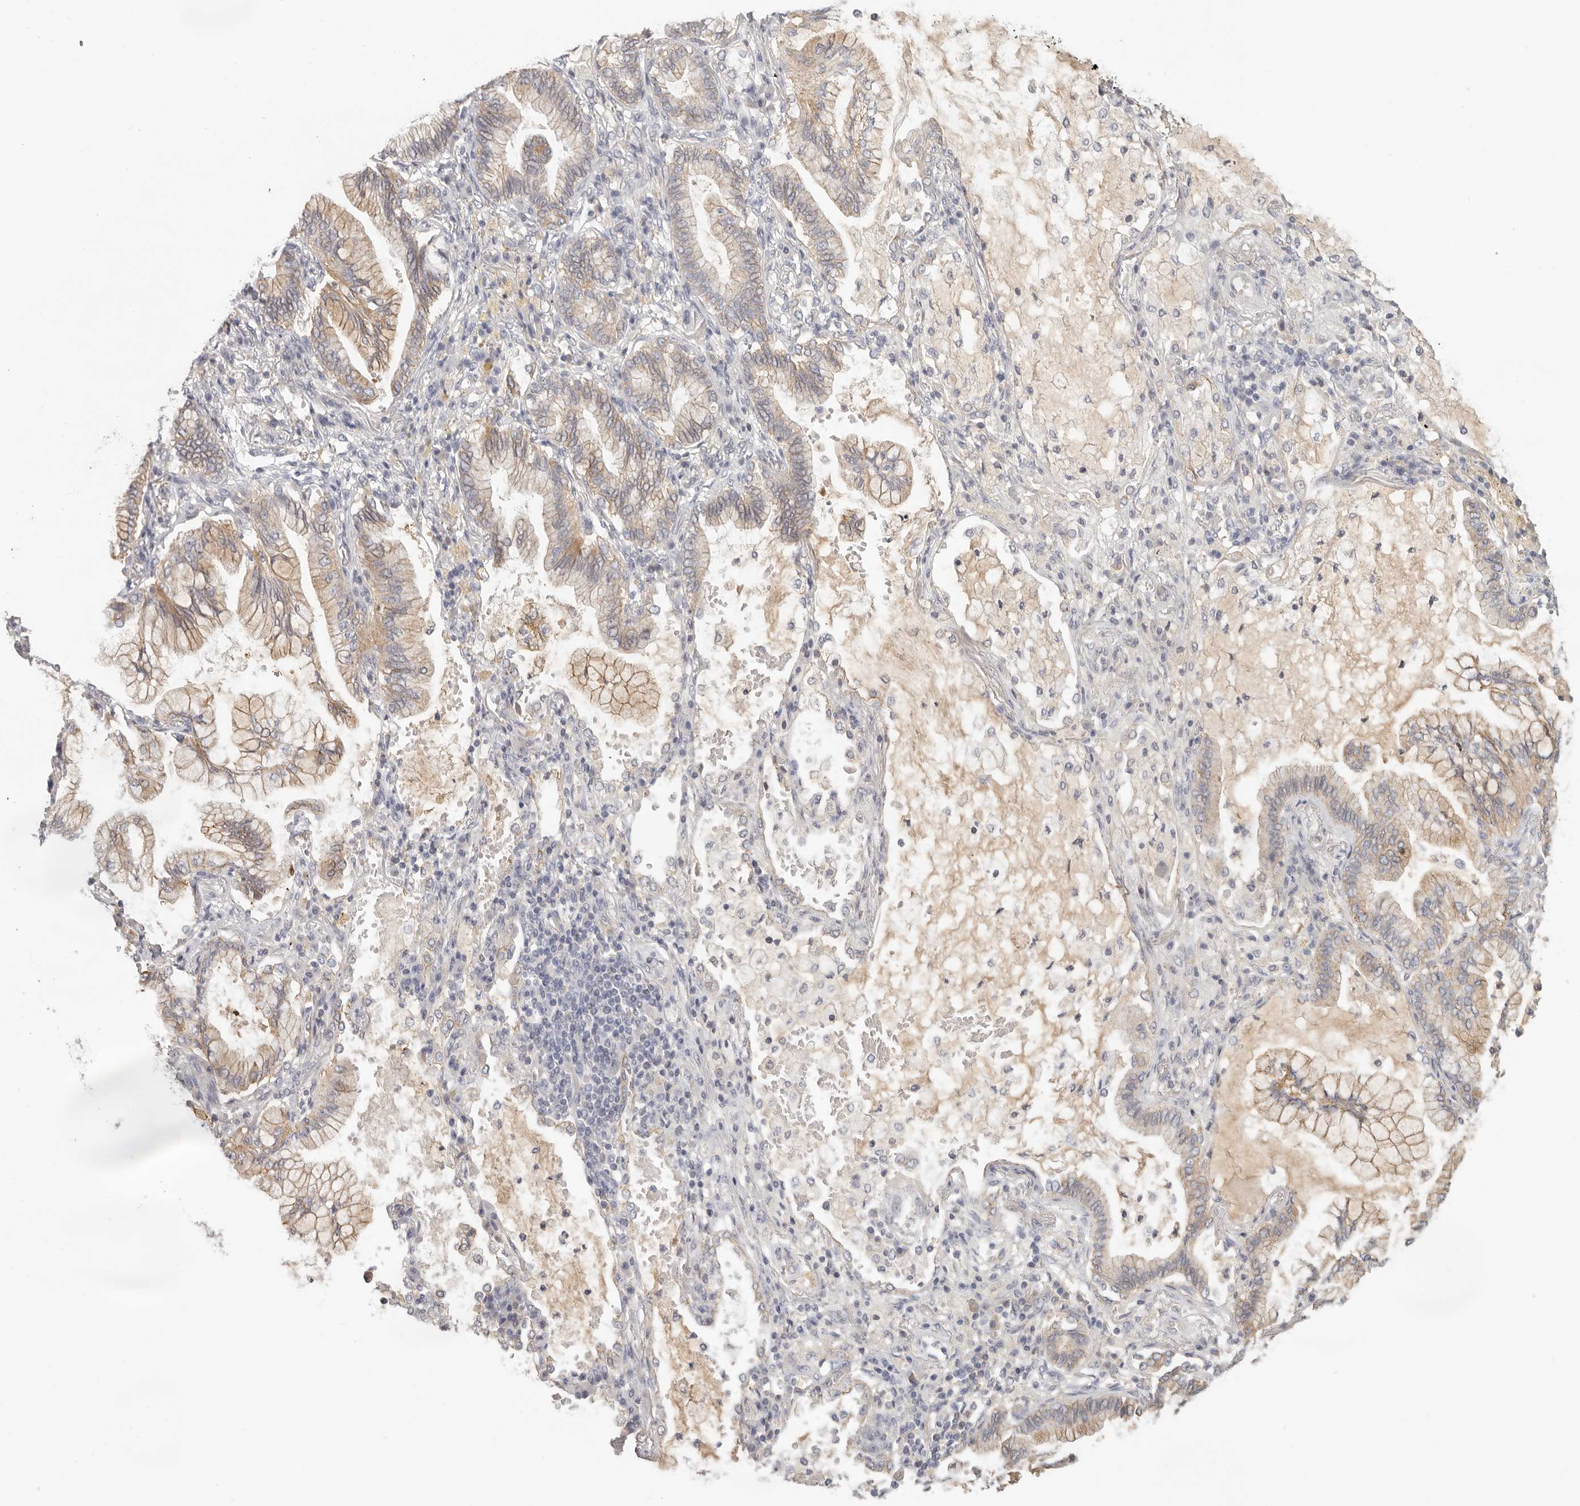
{"staining": {"intensity": "moderate", "quantity": ">75%", "location": "cytoplasmic/membranous"}, "tissue": "lung cancer", "cell_type": "Tumor cells", "image_type": "cancer", "snomed": [{"axis": "morphology", "description": "Adenocarcinoma, NOS"}, {"axis": "topography", "description": "Lung"}], "caption": "Immunohistochemistry (IHC) staining of lung adenocarcinoma, which exhibits medium levels of moderate cytoplasmic/membranous staining in approximately >75% of tumor cells indicating moderate cytoplasmic/membranous protein staining. The staining was performed using DAB (brown) for protein detection and nuclei were counterstained in hematoxylin (blue).", "gene": "ANXA9", "patient": {"sex": "female", "age": 70}}